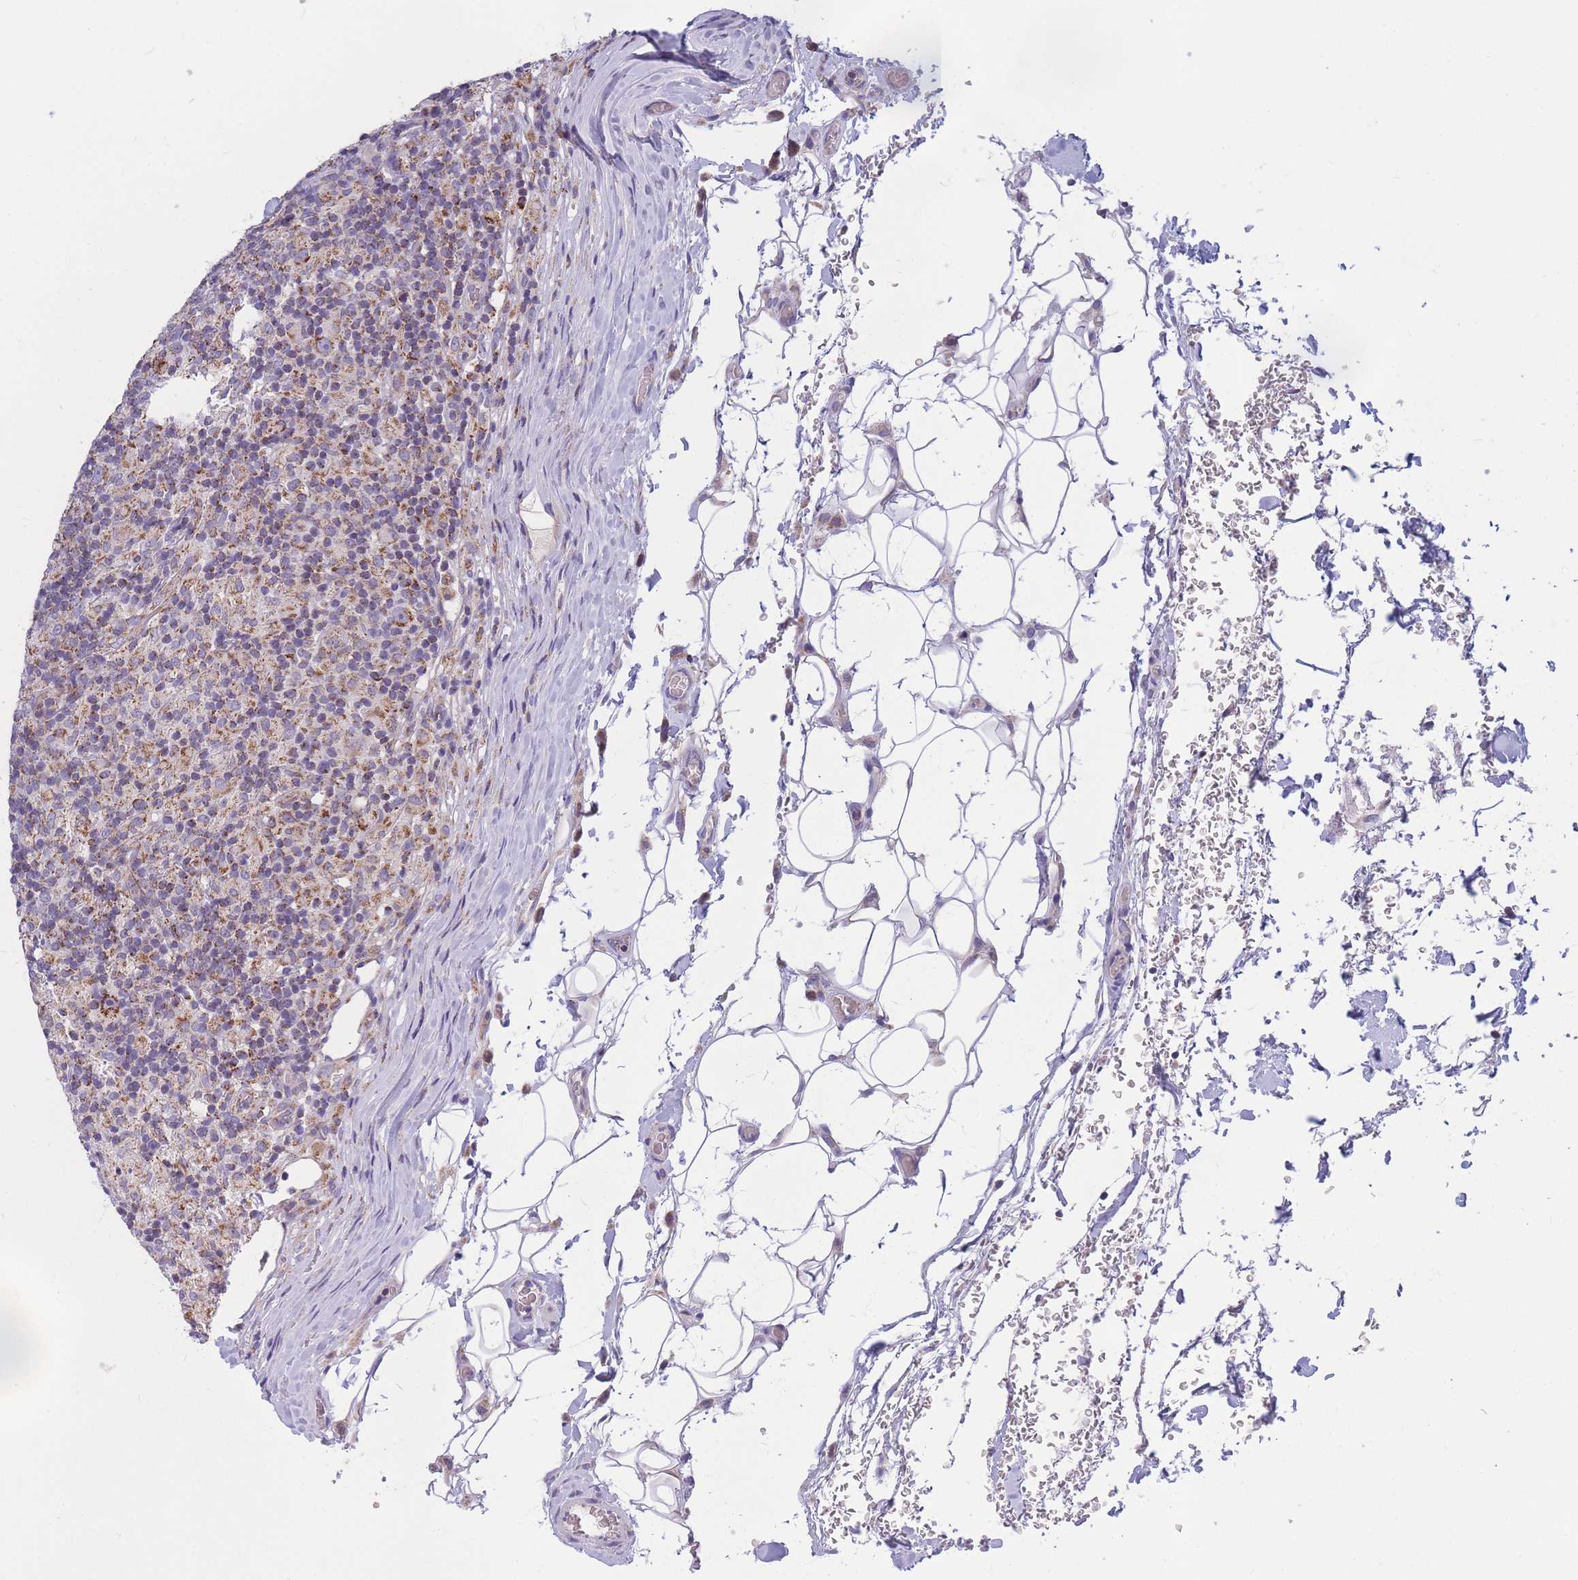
{"staining": {"intensity": "strong", "quantity": ">75%", "location": "cytoplasmic/membranous"}, "tissue": "lymphoma", "cell_type": "Tumor cells", "image_type": "cancer", "snomed": [{"axis": "morphology", "description": "Hodgkin's disease, NOS"}, {"axis": "topography", "description": "Lymph node"}], "caption": "Lymphoma stained with a brown dye displays strong cytoplasmic/membranous positive staining in approximately >75% of tumor cells.", "gene": "MRPS11", "patient": {"sex": "male", "age": 70}}